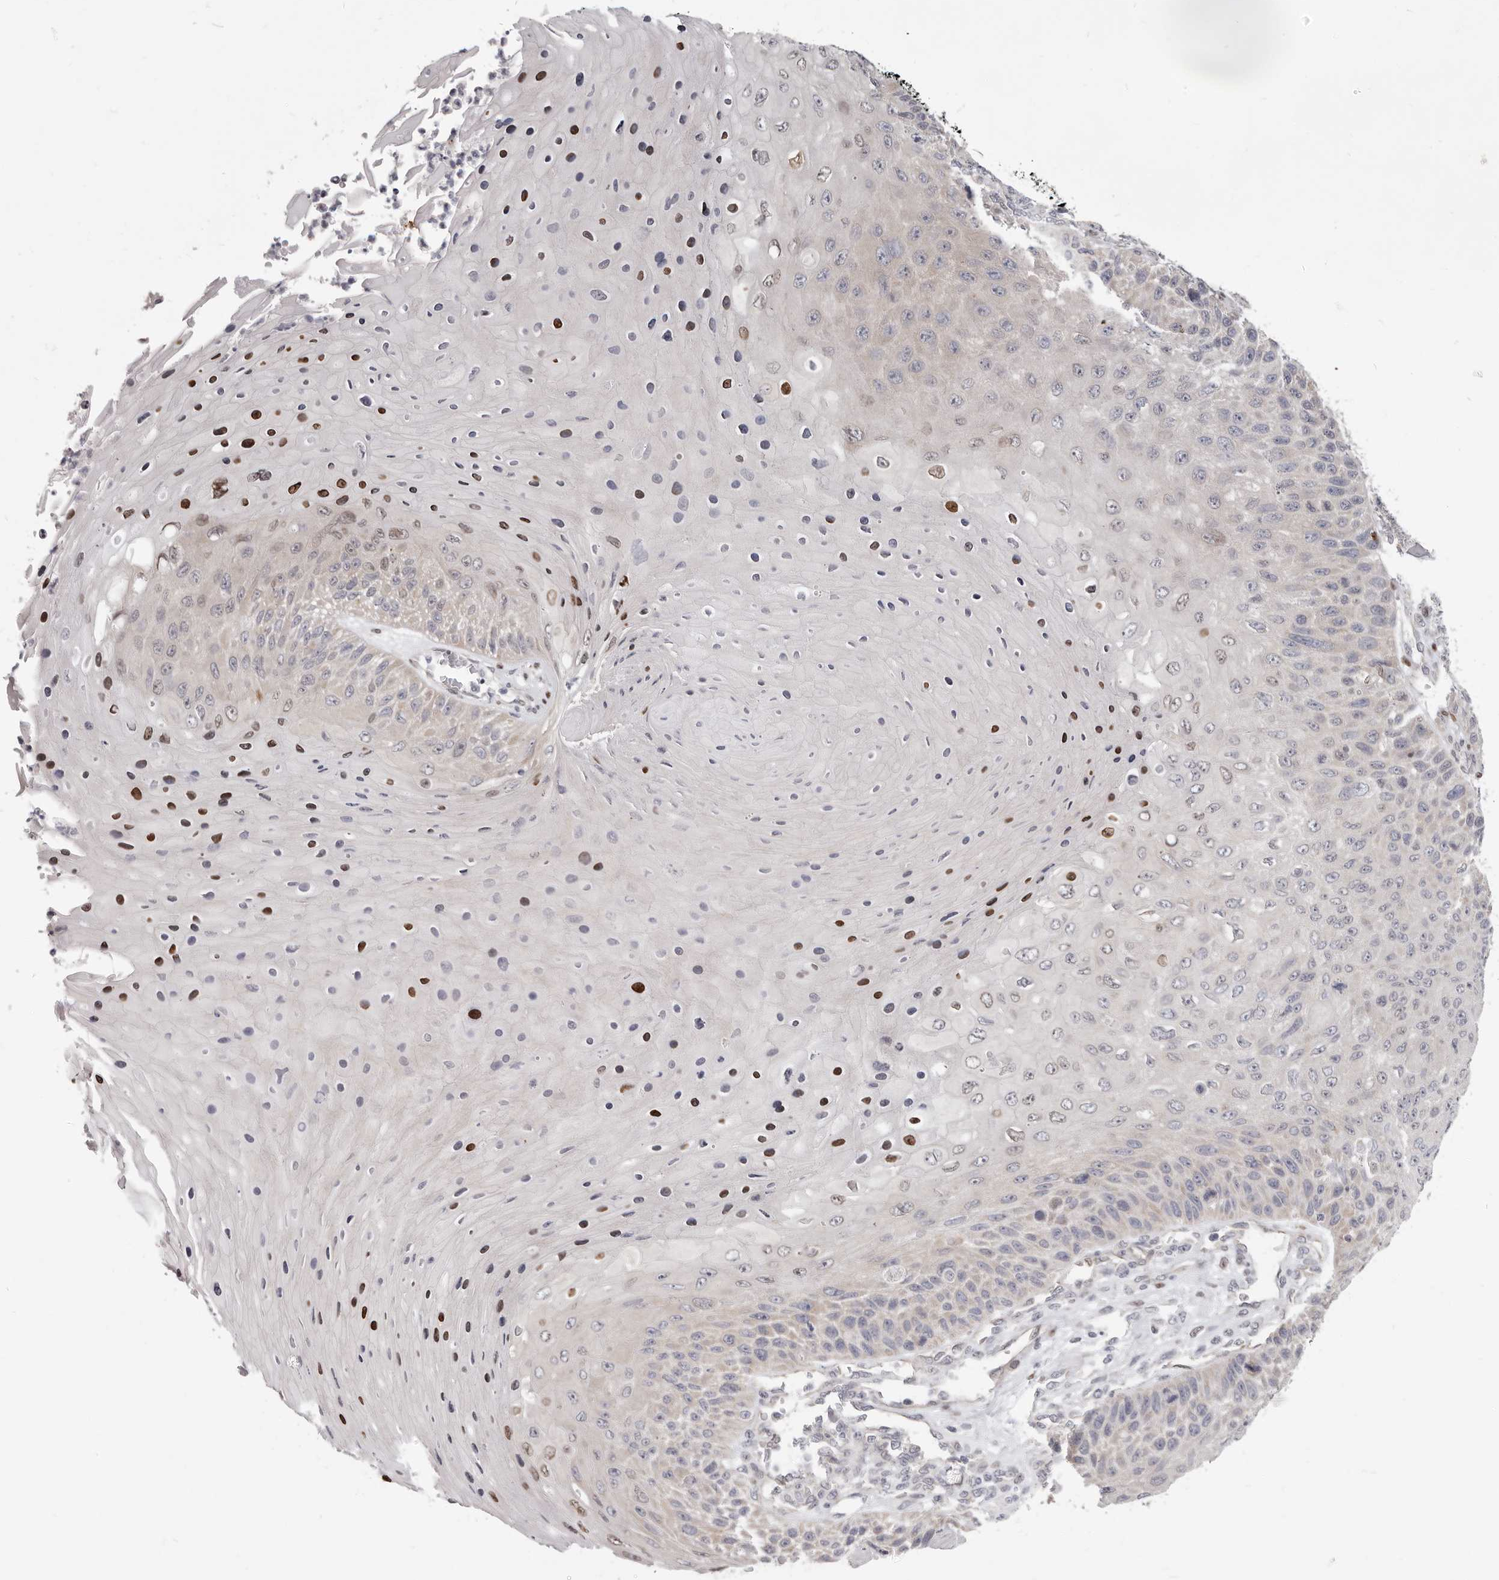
{"staining": {"intensity": "strong", "quantity": "<25%", "location": "nuclear"}, "tissue": "skin cancer", "cell_type": "Tumor cells", "image_type": "cancer", "snomed": [{"axis": "morphology", "description": "Squamous cell carcinoma, NOS"}, {"axis": "topography", "description": "Skin"}], "caption": "Tumor cells exhibit medium levels of strong nuclear positivity in about <25% of cells in skin squamous cell carcinoma.", "gene": "SRP19", "patient": {"sex": "female", "age": 88}}